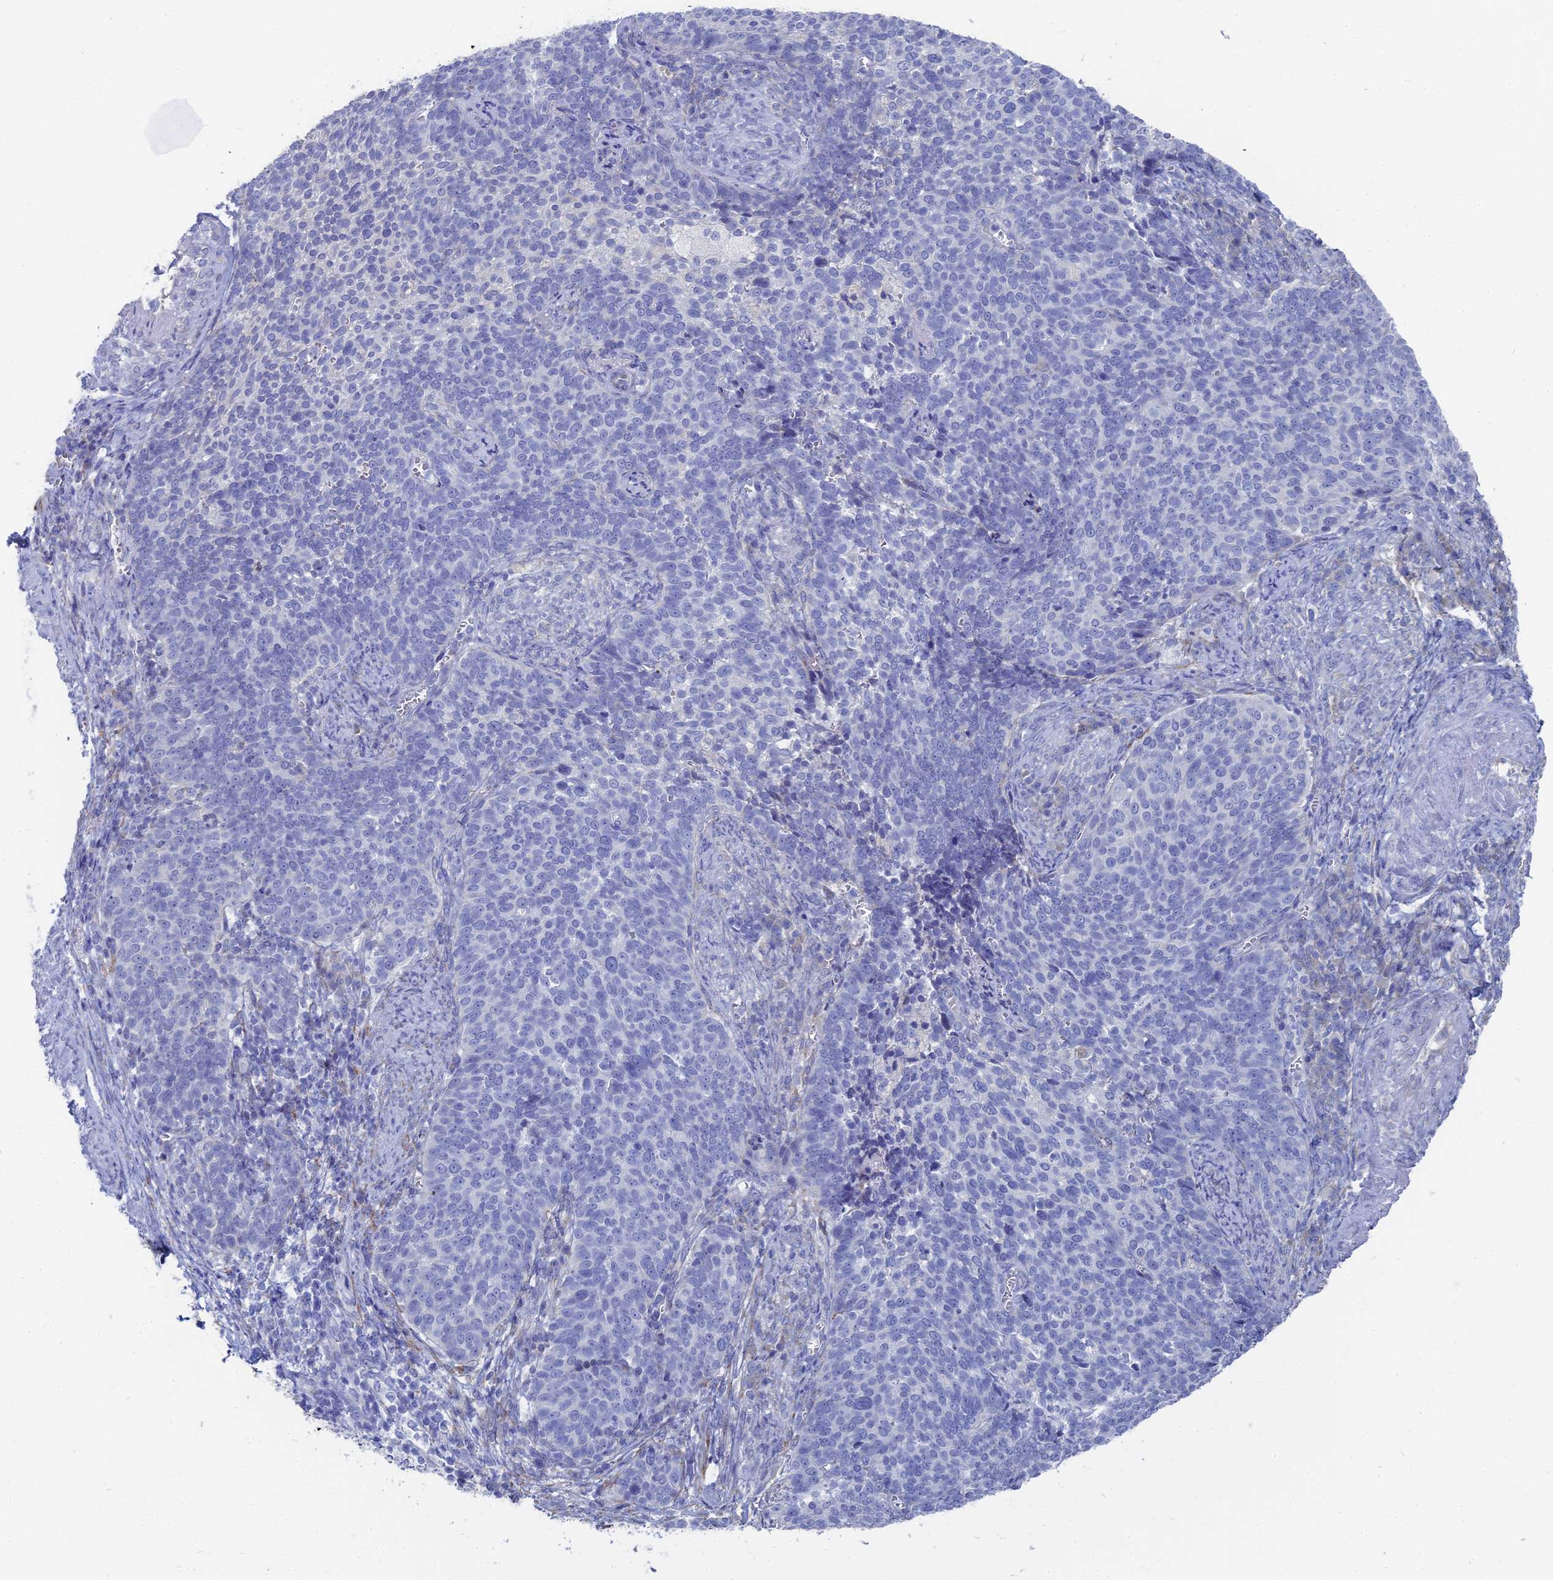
{"staining": {"intensity": "negative", "quantity": "none", "location": "none"}, "tissue": "cervical cancer", "cell_type": "Tumor cells", "image_type": "cancer", "snomed": [{"axis": "morphology", "description": "Normal tissue, NOS"}, {"axis": "morphology", "description": "Squamous cell carcinoma, NOS"}, {"axis": "topography", "description": "Cervix"}], "caption": "Immunohistochemistry (IHC) image of cervical squamous cell carcinoma stained for a protein (brown), which shows no expression in tumor cells.", "gene": "TNNT3", "patient": {"sex": "female", "age": 39}}